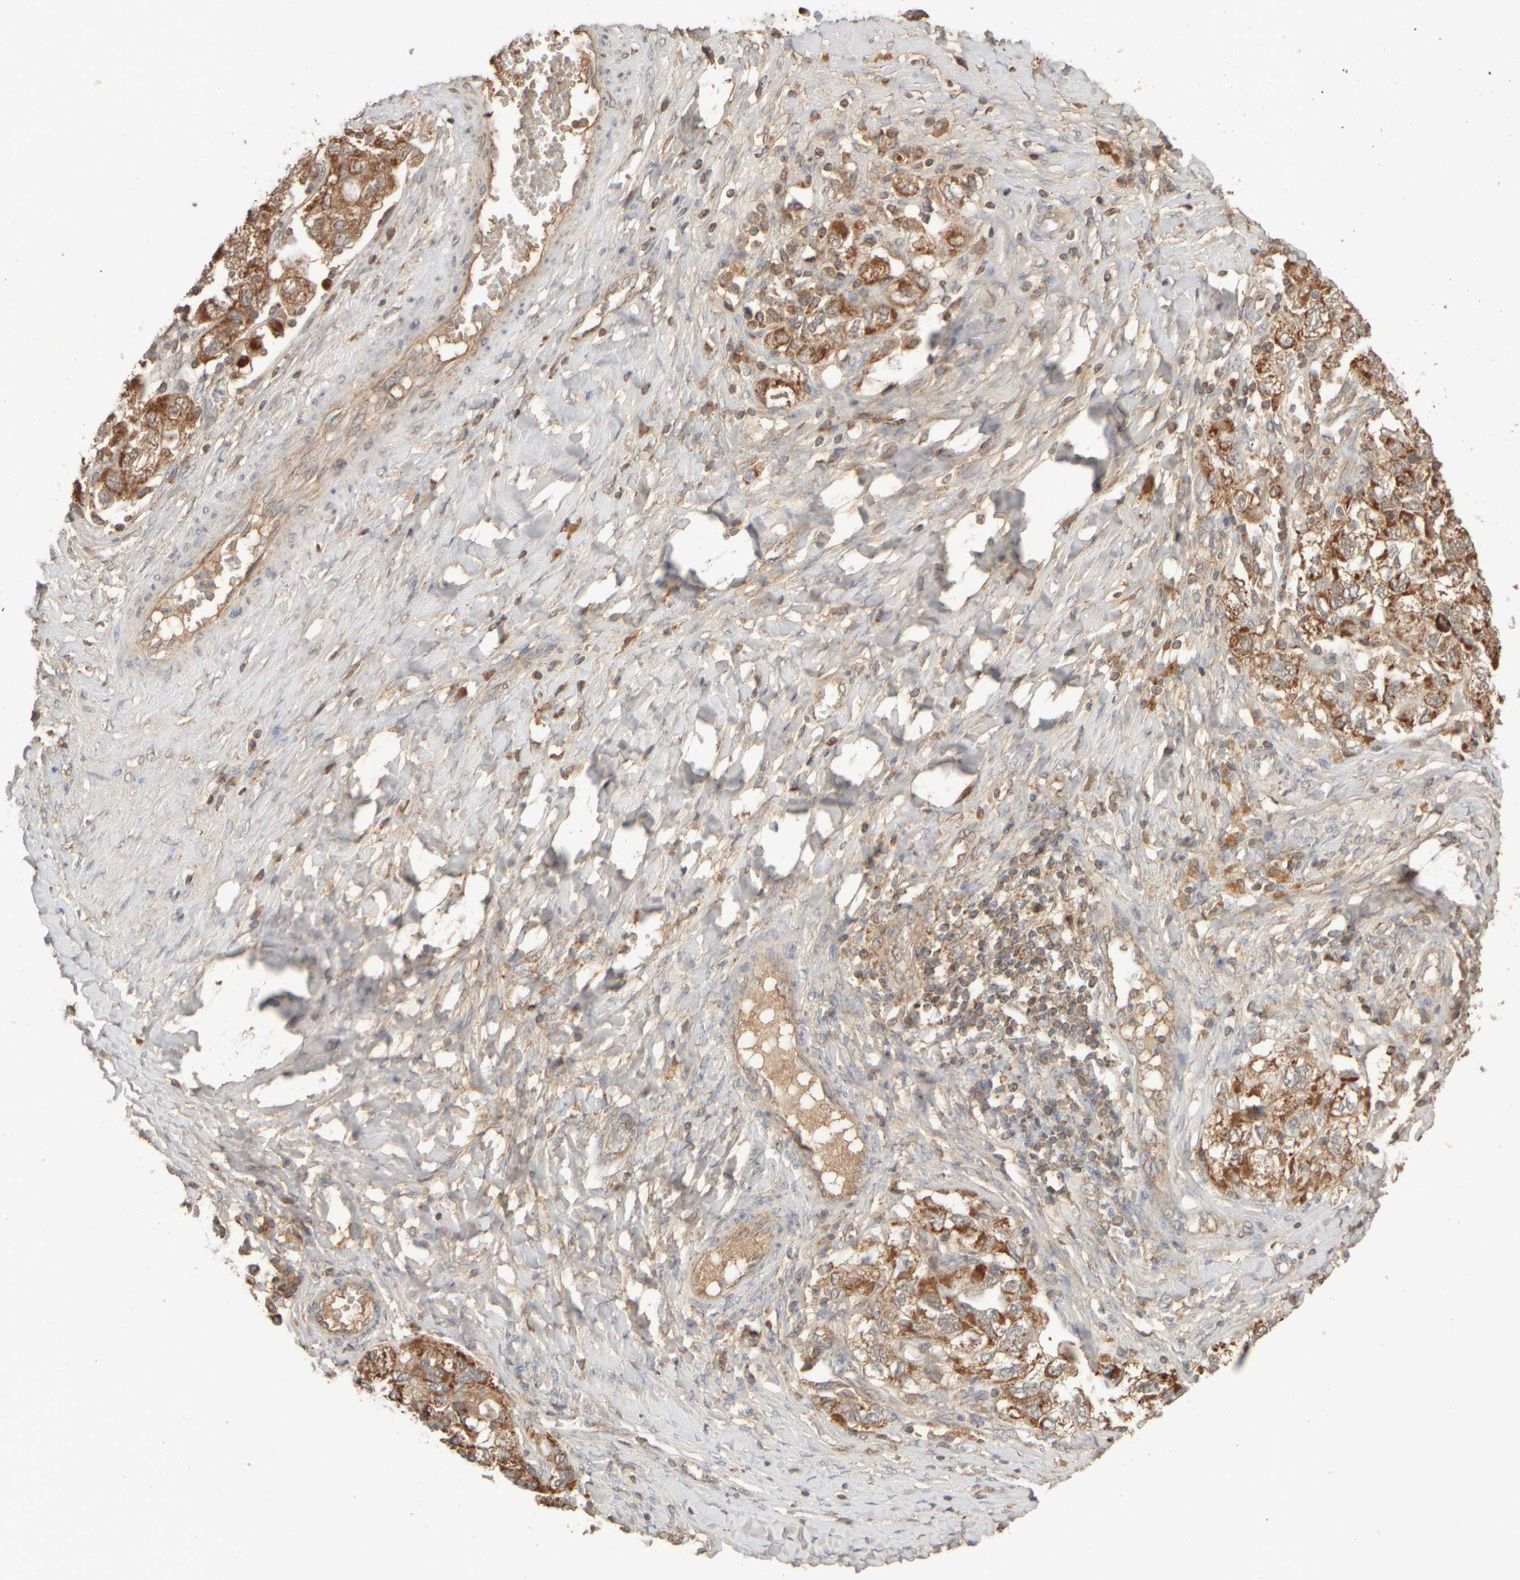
{"staining": {"intensity": "moderate", "quantity": ">75%", "location": "cytoplasmic/membranous"}, "tissue": "ovarian cancer", "cell_type": "Tumor cells", "image_type": "cancer", "snomed": [{"axis": "morphology", "description": "Carcinoma, NOS"}, {"axis": "morphology", "description": "Cystadenocarcinoma, serous, NOS"}, {"axis": "topography", "description": "Ovary"}], "caption": "Brown immunohistochemical staining in ovarian cancer (carcinoma) demonstrates moderate cytoplasmic/membranous expression in about >75% of tumor cells. The staining was performed using DAB (3,3'-diaminobenzidine), with brown indicating positive protein expression. Nuclei are stained blue with hematoxylin.", "gene": "EIF2B3", "patient": {"sex": "female", "age": 69}}